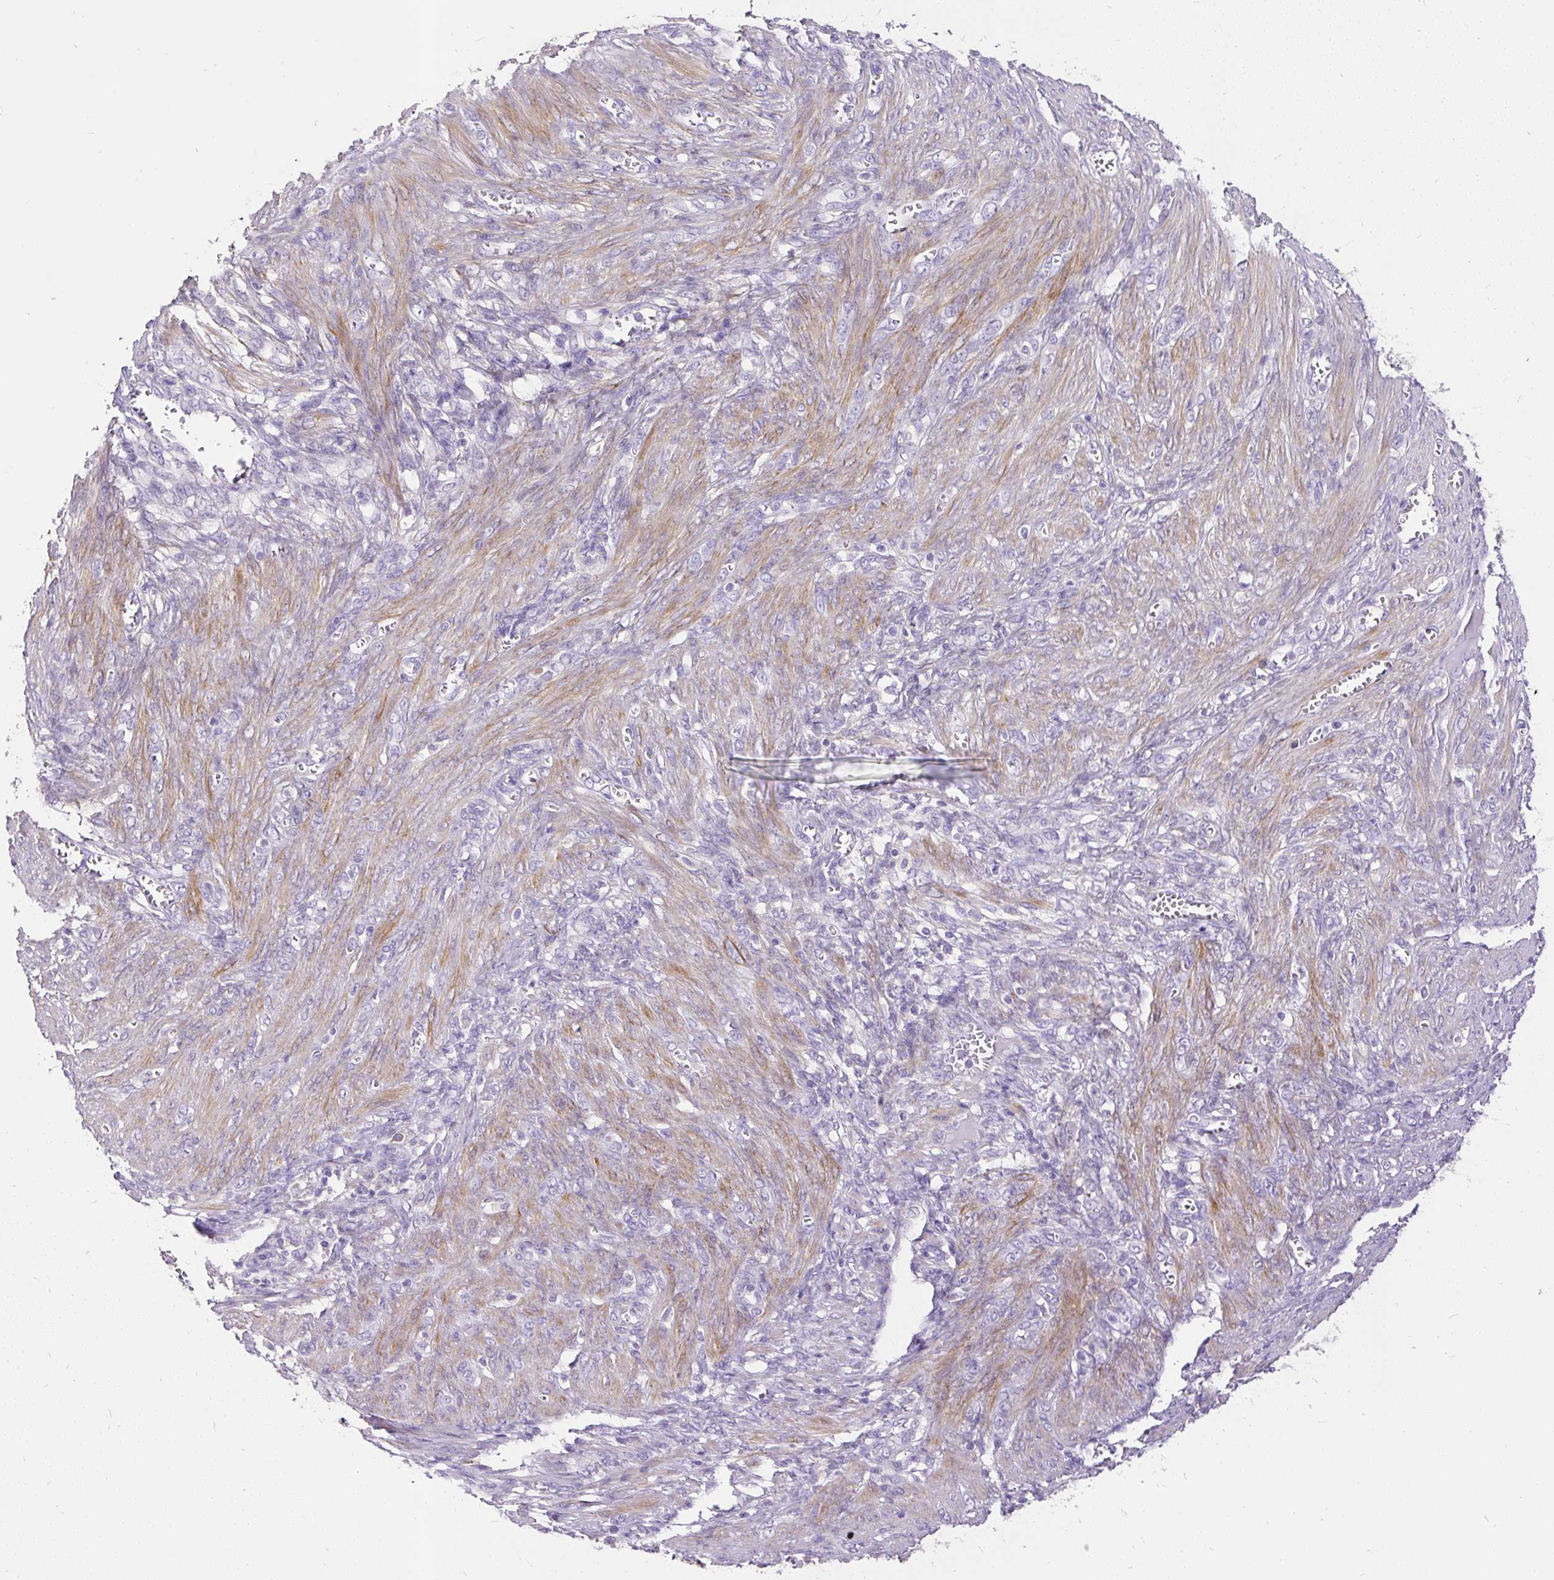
{"staining": {"intensity": "negative", "quantity": "none", "location": "none"}, "tissue": "endometrial cancer", "cell_type": "Tumor cells", "image_type": "cancer", "snomed": [{"axis": "morphology", "description": "Adenocarcinoma, NOS"}, {"axis": "topography", "description": "Endometrium"}], "caption": "Tumor cells show no significant protein staining in endometrial cancer (adenocarcinoma). The staining is performed using DAB (3,3'-diaminobenzidine) brown chromogen with nuclei counter-stained in using hematoxylin.", "gene": "GBX1", "patient": {"sex": "female", "age": 49}}